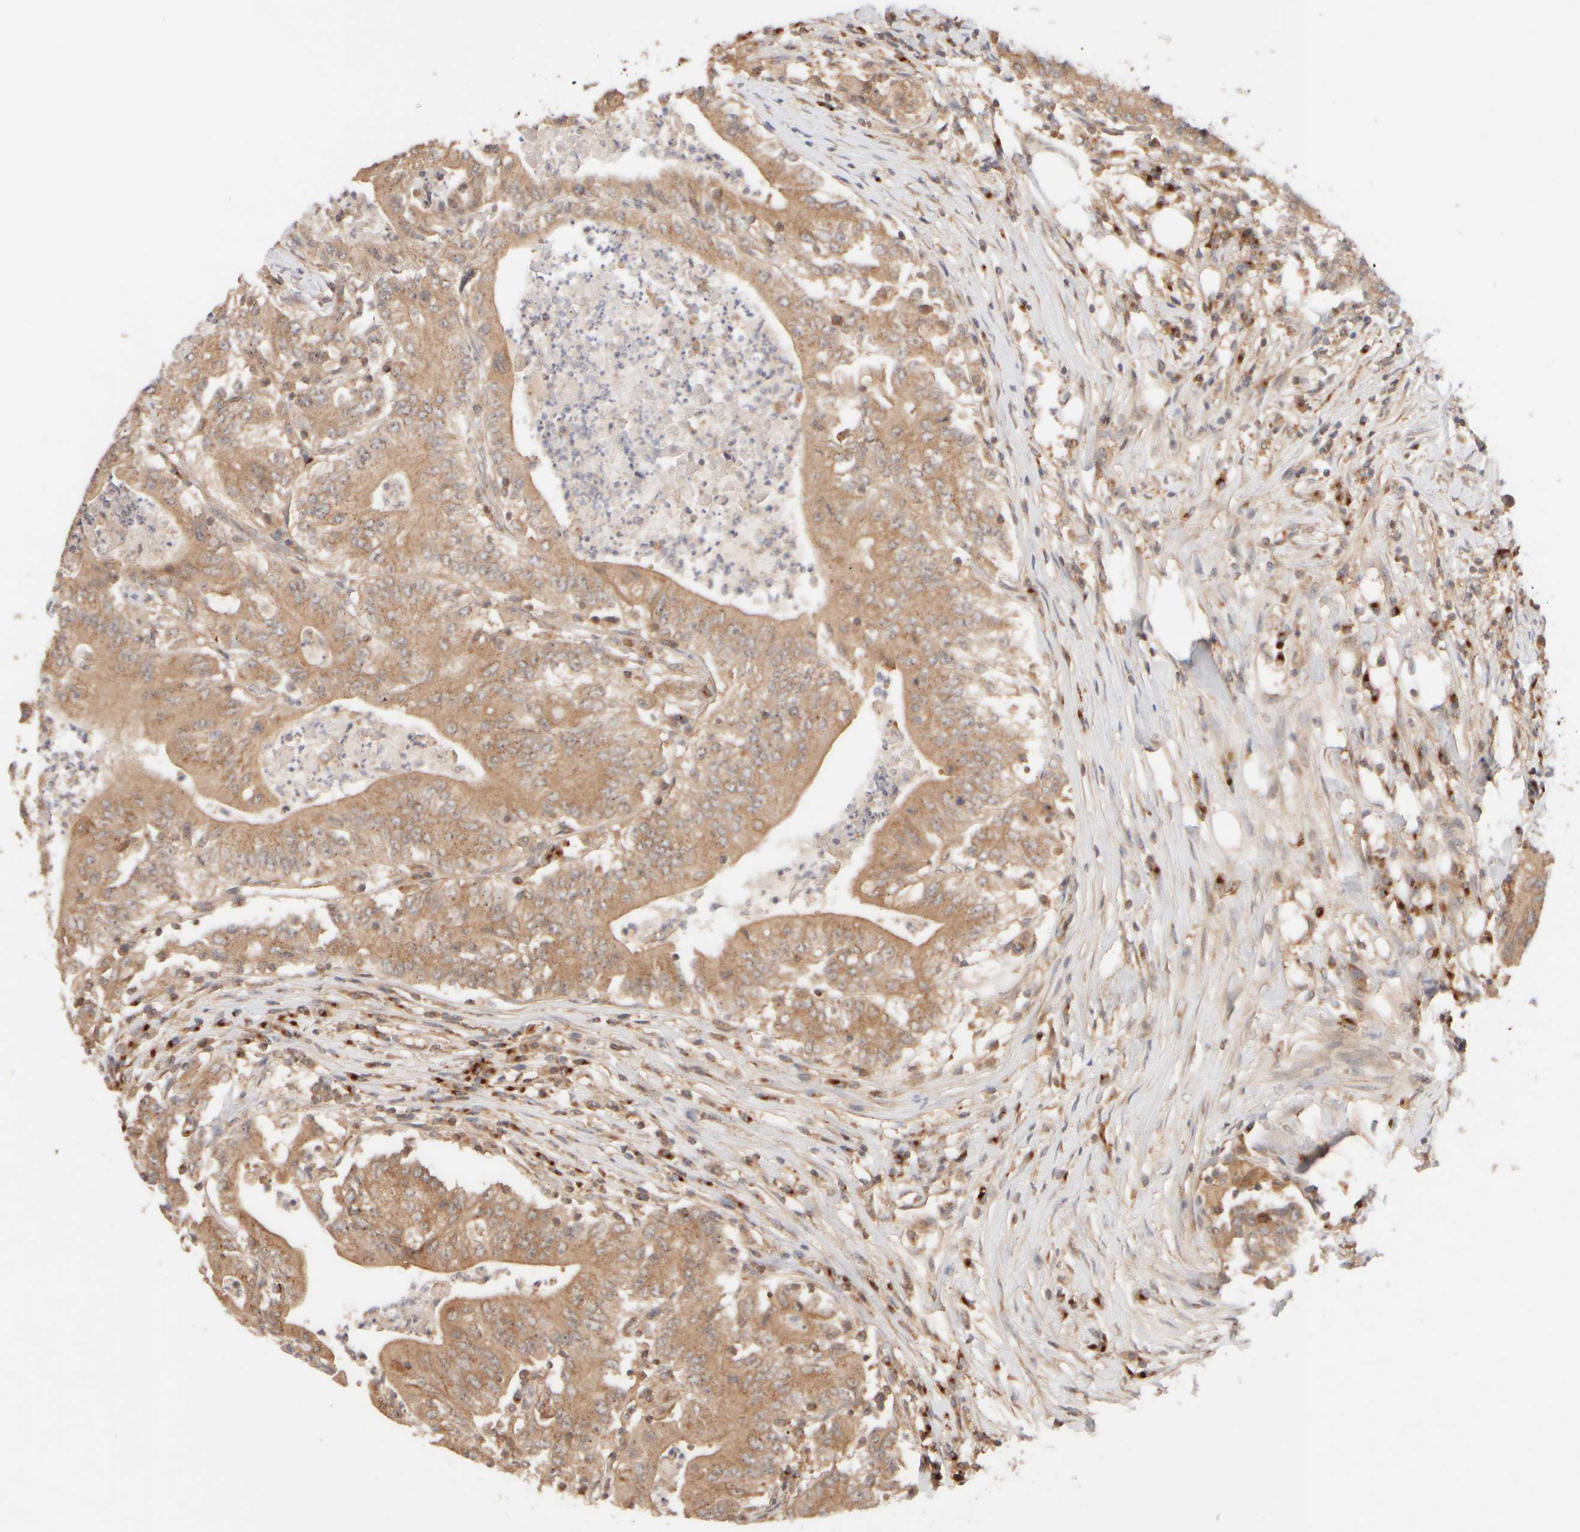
{"staining": {"intensity": "moderate", "quantity": ">75%", "location": "cytoplasmic/membranous"}, "tissue": "colorectal cancer", "cell_type": "Tumor cells", "image_type": "cancer", "snomed": [{"axis": "morphology", "description": "Adenocarcinoma, NOS"}, {"axis": "topography", "description": "Colon"}], "caption": "Human colorectal cancer (adenocarcinoma) stained for a protein (brown) displays moderate cytoplasmic/membranous positive staining in approximately >75% of tumor cells.", "gene": "RABEP1", "patient": {"sex": "female", "age": 77}}